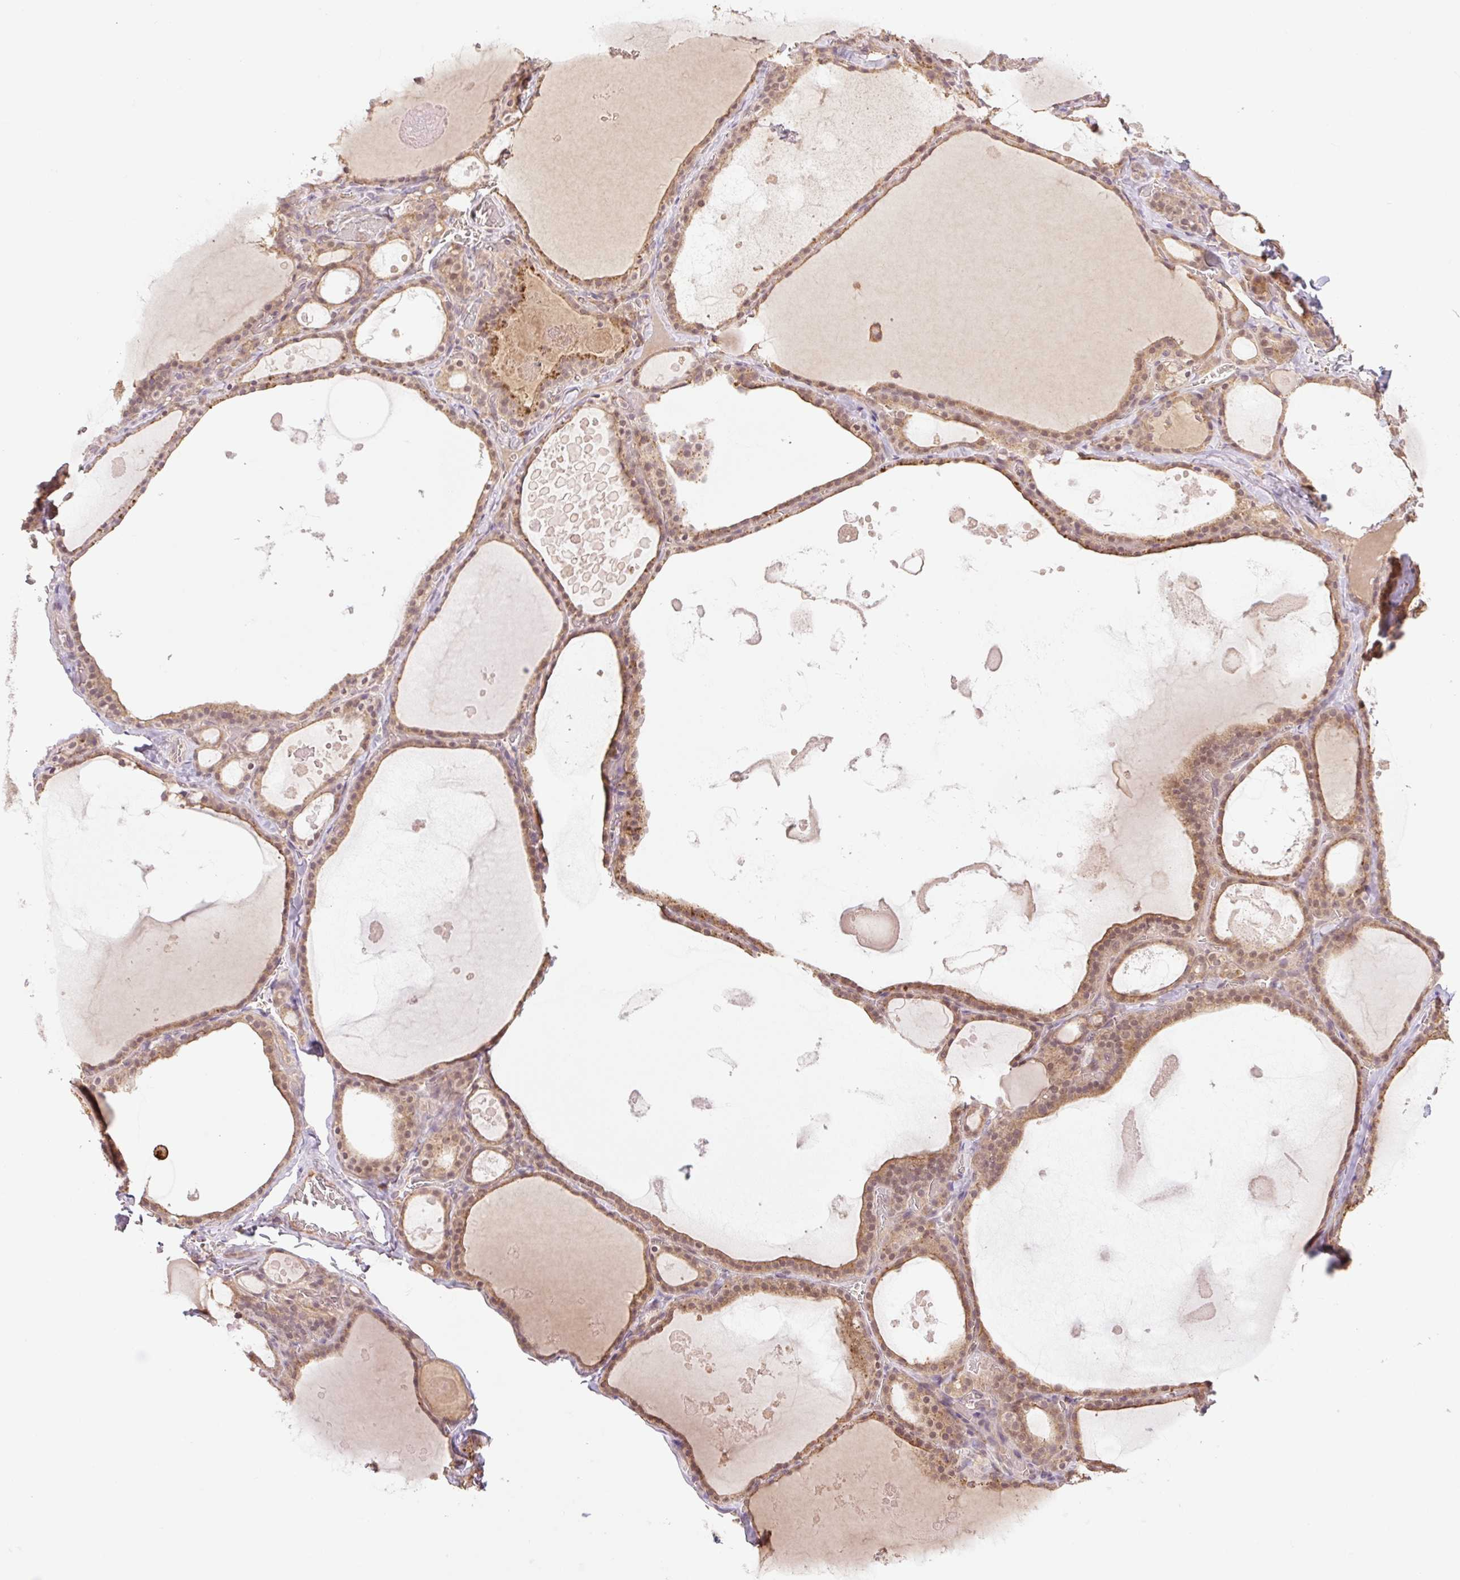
{"staining": {"intensity": "moderate", "quantity": ">75%", "location": "cytoplasmic/membranous"}, "tissue": "thyroid gland", "cell_type": "Glandular cells", "image_type": "normal", "snomed": [{"axis": "morphology", "description": "Normal tissue, NOS"}, {"axis": "topography", "description": "Thyroid gland"}], "caption": "The image exhibits staining of unremarkable thyroid gland, revealing moderate cytoplasmic/membranous protein positivity (brown color) within glandular cells. The protein is stained brown, and the nuclei are stained in blue (DAB (3,3'-diaminobenzidine) IHC with brightfield microscopy, high magnification).", "gene": "YJU2B", "patient": {"sex": "male", "age": 56}}